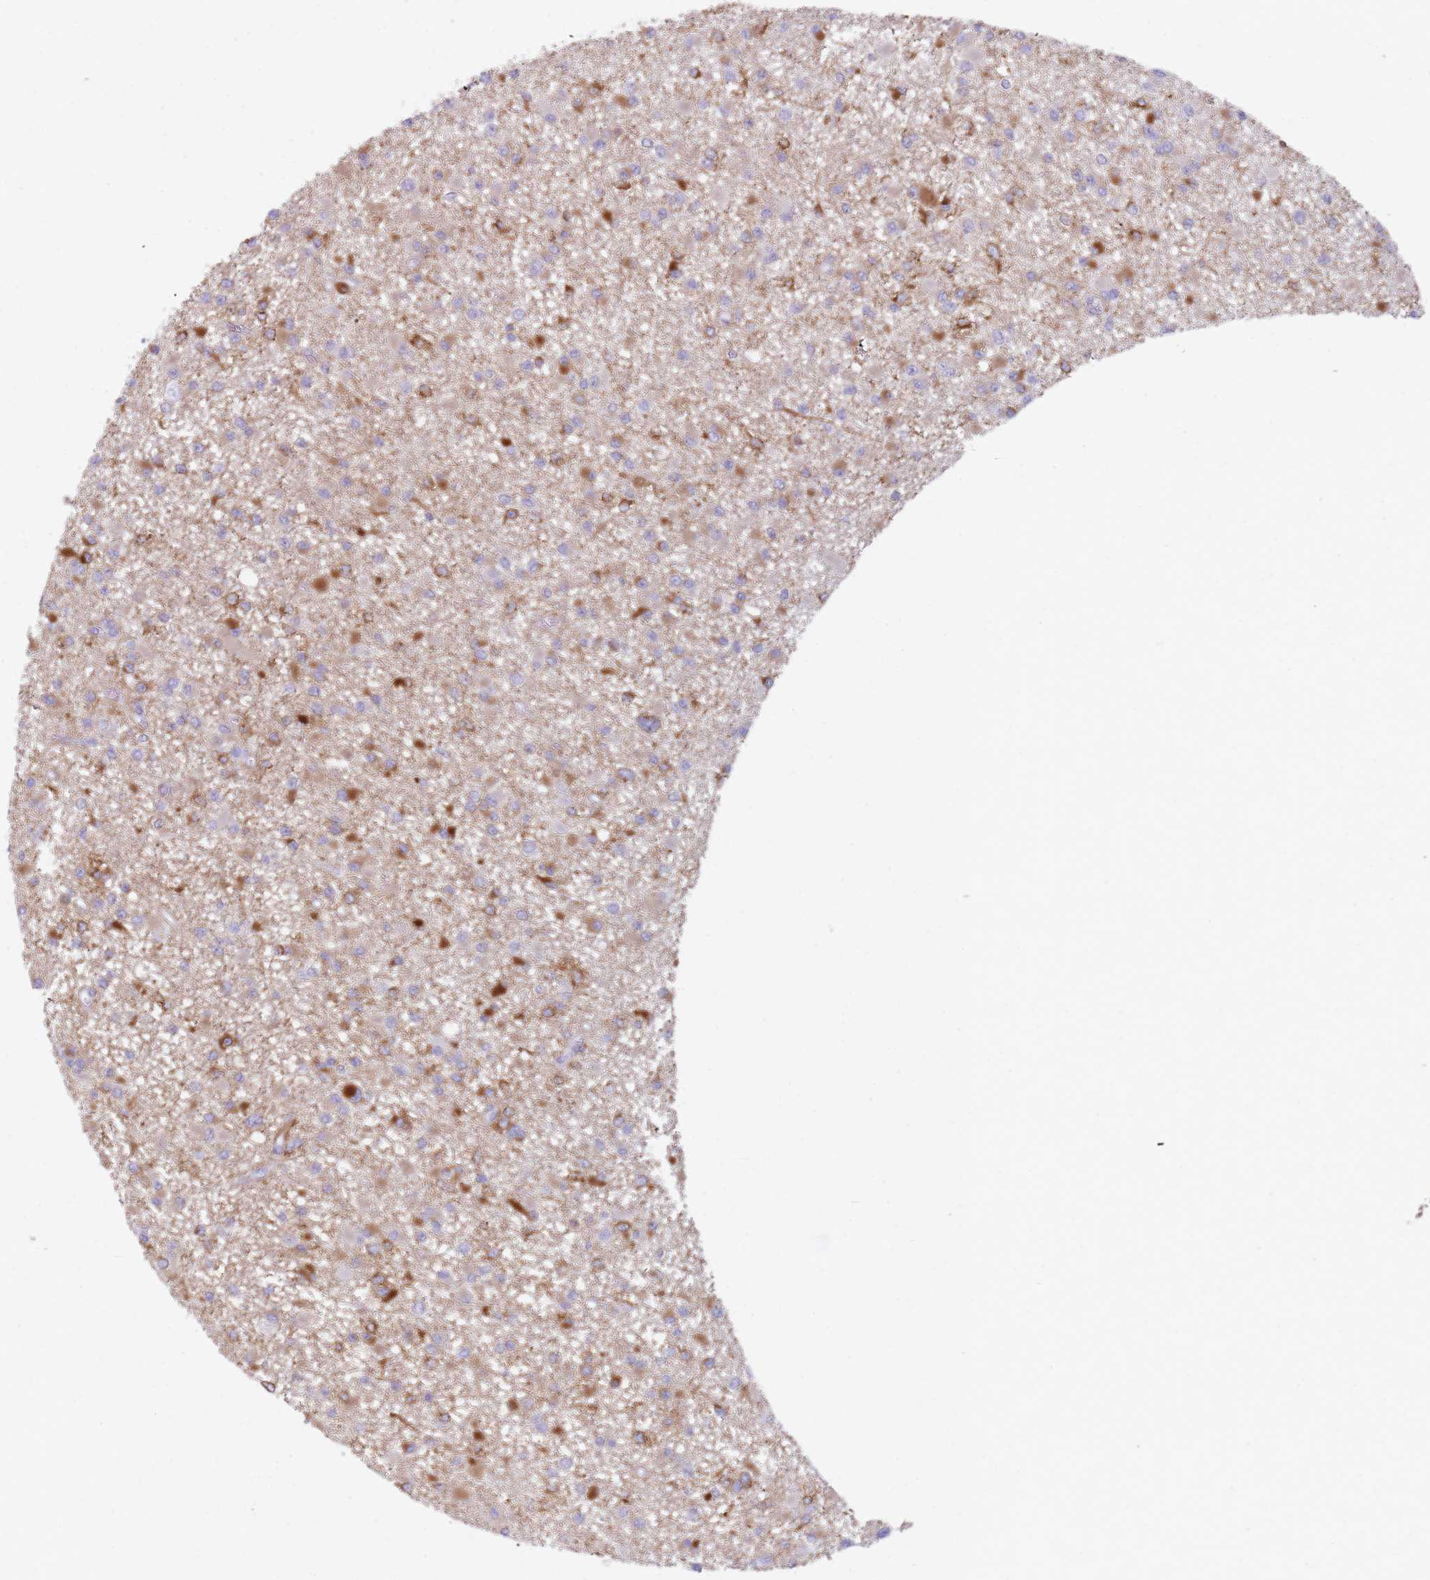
{"staining": {"intensity": "strong", "quantity": "<25%", "location": "cytoplasmic/membranous"}, "tissue": "glioma", "cell_type": "Tumor cells", "image_type": "cancer", "snomed": [{"axis": "morphology", "description": "Glioma, malignant, Low grade"}, {"axis": "topography", "description": "Brain"}], "caption": "Low-grade glioma (malignant) was stained to show a protein in brown. There is medium levels of strong cytoplasmic/membranous positivity in about <25% of tumor cells. The staining is performed using DAB brown chromogen to label protein expression. The nuclei are counter-stained blue using hematoxylin.", "gene": "UTP14A", "patient": {"sex": "female", "age": 22}}